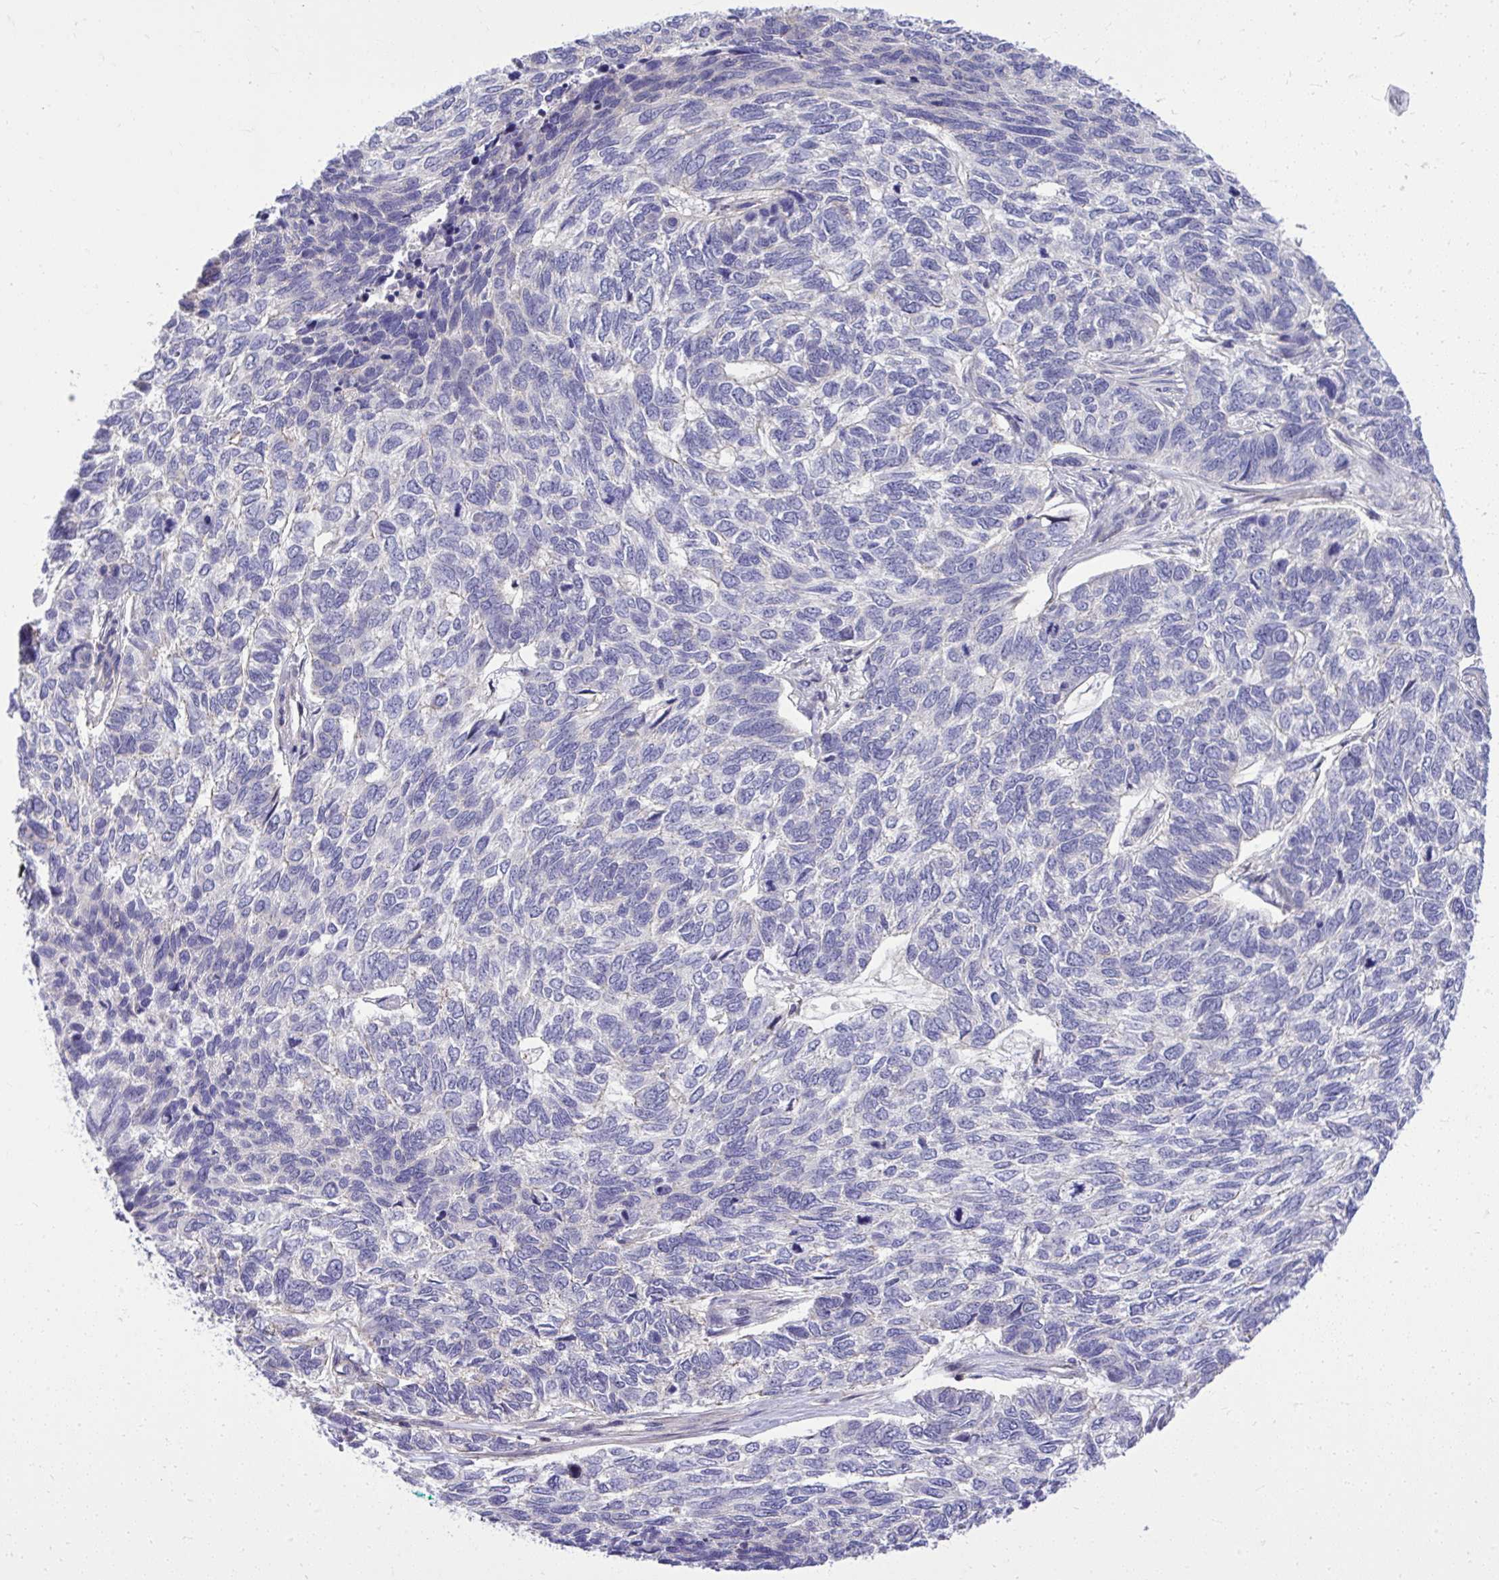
{"staining": {"intensity": "negative", "quantity": "none", "location": "none"}, "tissue": "skin cancer", "cell_type": "Tumor cells", "image_type": "cancer", "snomed": [{"axis": "morphology", "description": "Basal cell carcinoma"}, {"axis": "topography", "description": "Skin"}], "caption": "This is a image of immunohistochemistry staining of skin cancer (basal cell carcinoma), which shows no staining in tumor cells. (Immunohistochemistry (ihc), brightfield microscopy, high magnification).", "gene": "GRK4", "patient": {"sex": "female", "age": 65}}